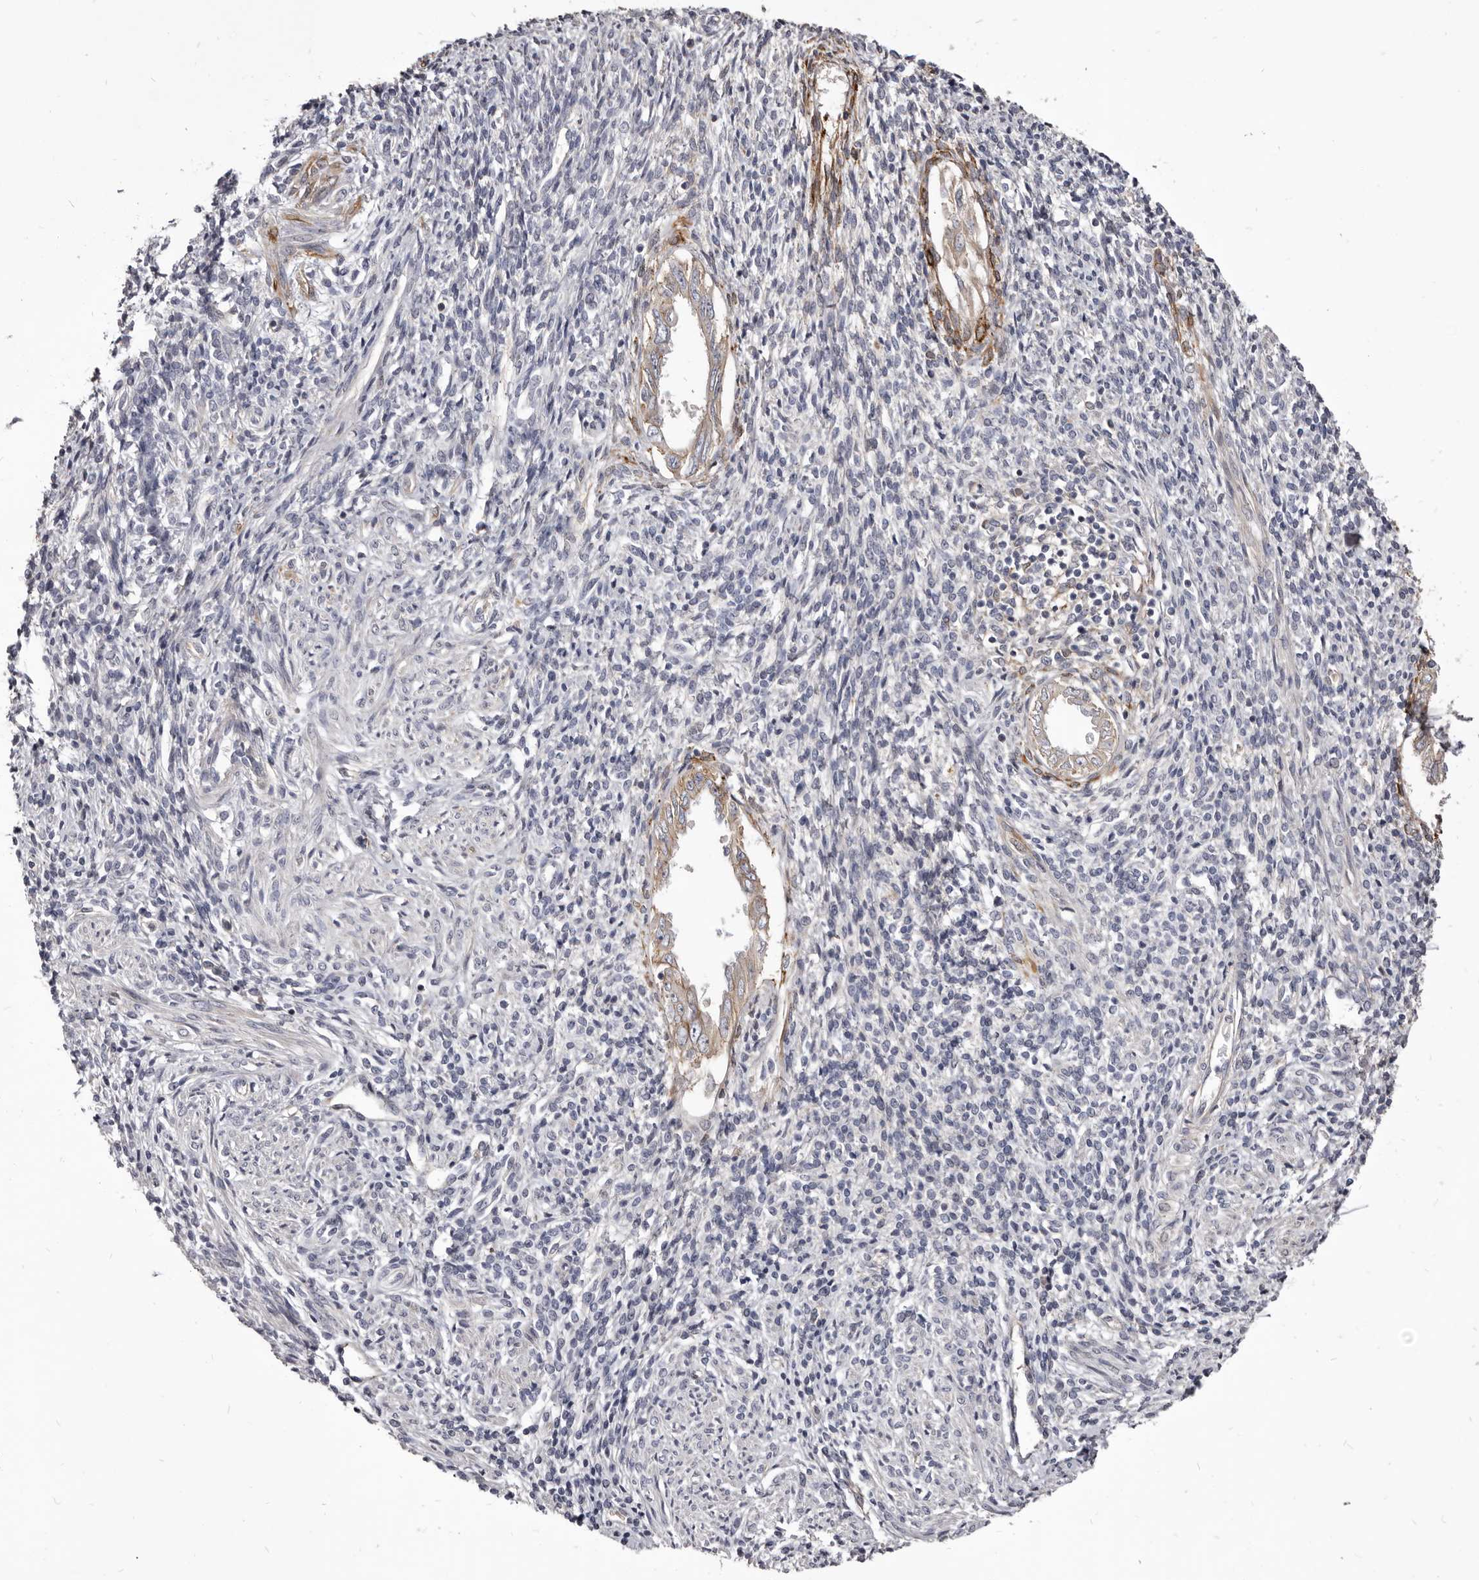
{"staining": {"intensity": "moderate", "quantity": "25%-75%", "location": "cytoplasmic/membranous"}, "tissue": "endometrium", "cell_type": "Cells in endometrial stroma", "image_type": "normal", "snomed": [{"axis": "morphology", "description": "Normal tissue, NOS"}, {"axis": "topography", "description": "Endometrium"}], "caption": "Protein analysis of normal endometrium reveals moderate cytoplasmic/membranous staining in approximately 25%-75% of cells in endometrial stroma. The staining was performed using DAB to visualize the protein expression in brown, while the nuclei were stained in blue with hematoxylin (Magnification: 20x).", "gene": "FAS", "patient": {"sex": "female", "age": 66}}